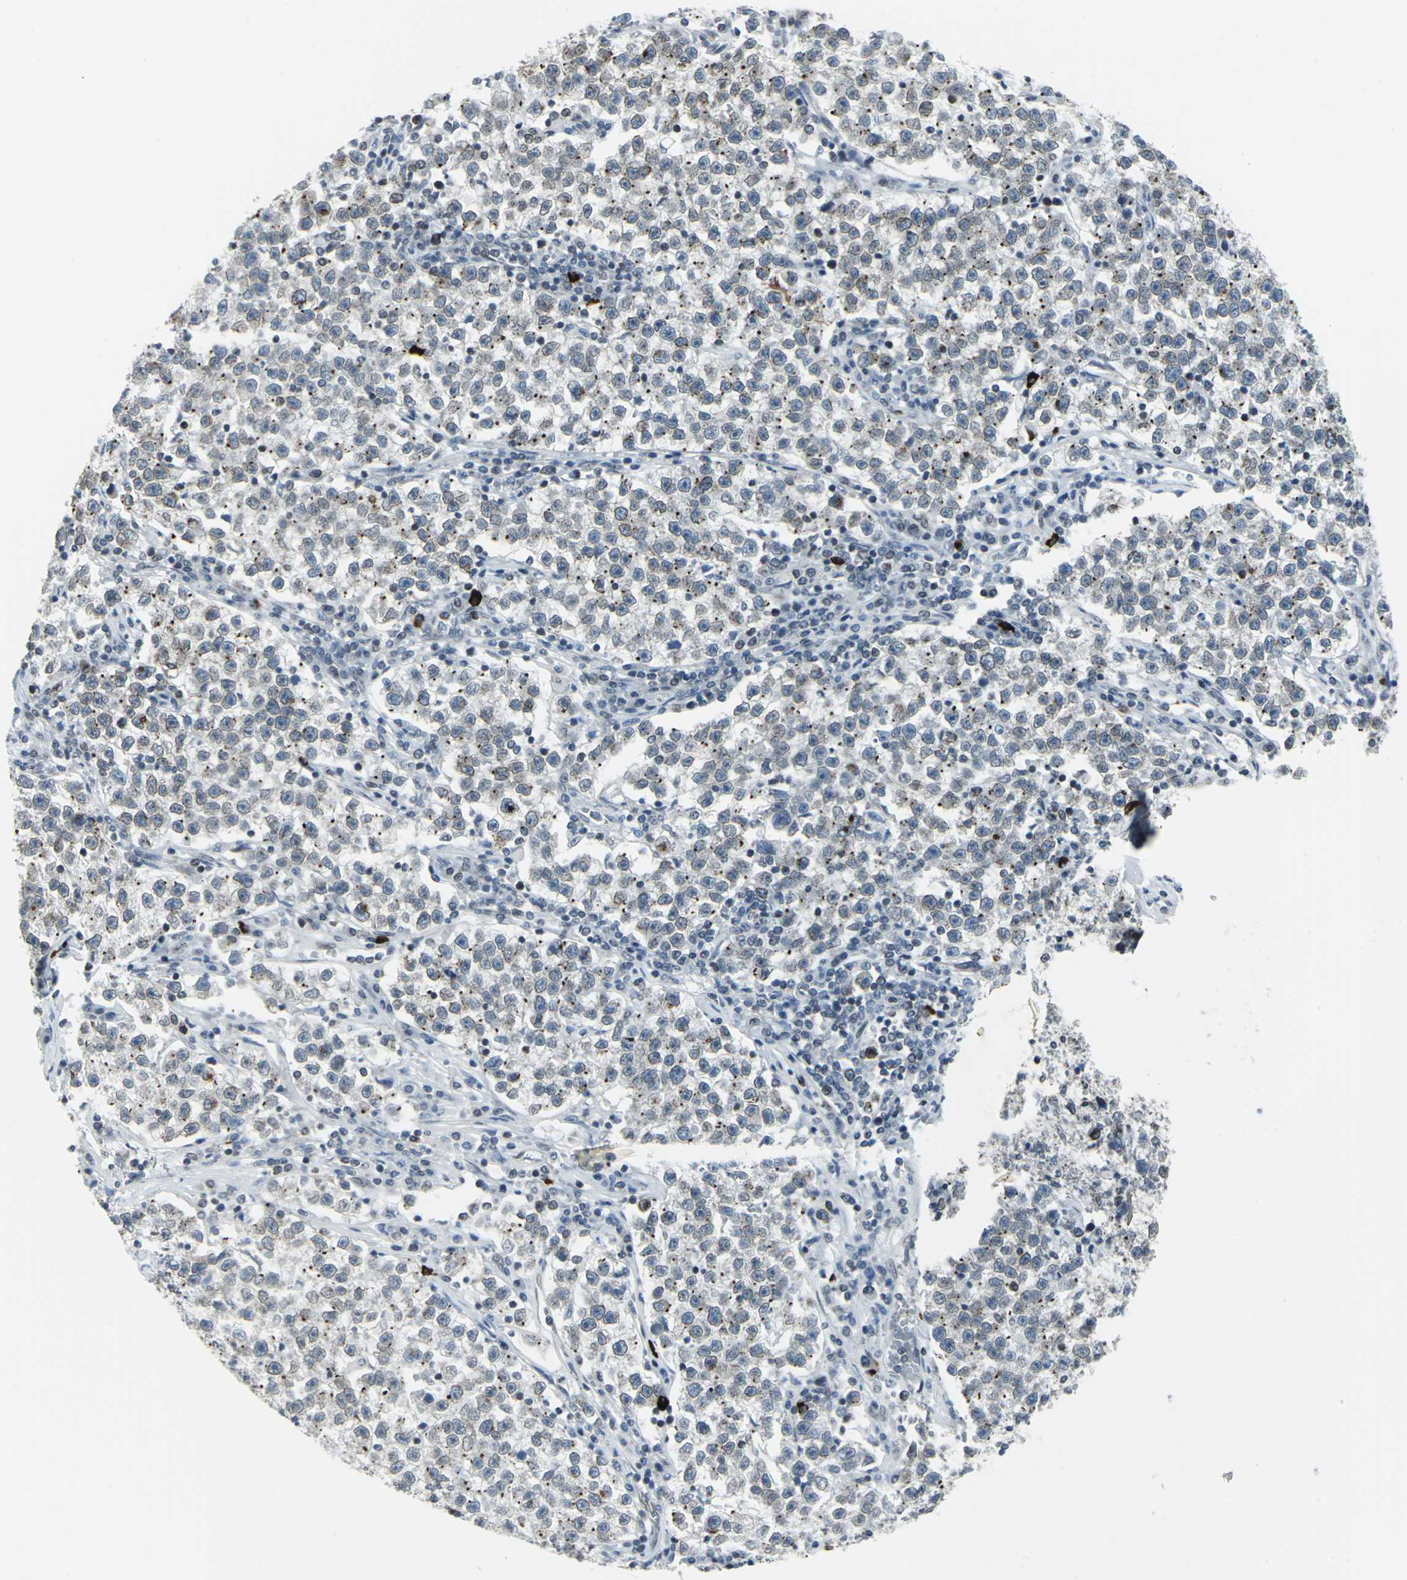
{"staining": {"intensity": "weak", "quantity": "25%-75%", "location": "cytoplasmic/membranous,nuclear"}, "tissue": "testis cancer", "cell_type": "Tumor cells", "image_type": "cancer", "snomed": [{"axis": "morphology", "description": "Seminoma, NOS"}, {"axis": "topography", "description": "Testis"}], "caption": "DAB (3,3'-diaminobenzidine) immunohistochemical staining of seminoma (testis) displays weak cytoplasmic/membranous and nuclear protein positivity in about 25%-75% of tumor cells. (IHC, brightfield microscopy, high magnification).", "gene": "SNUPN", "patient": {"sex": "male", "age": 22}}